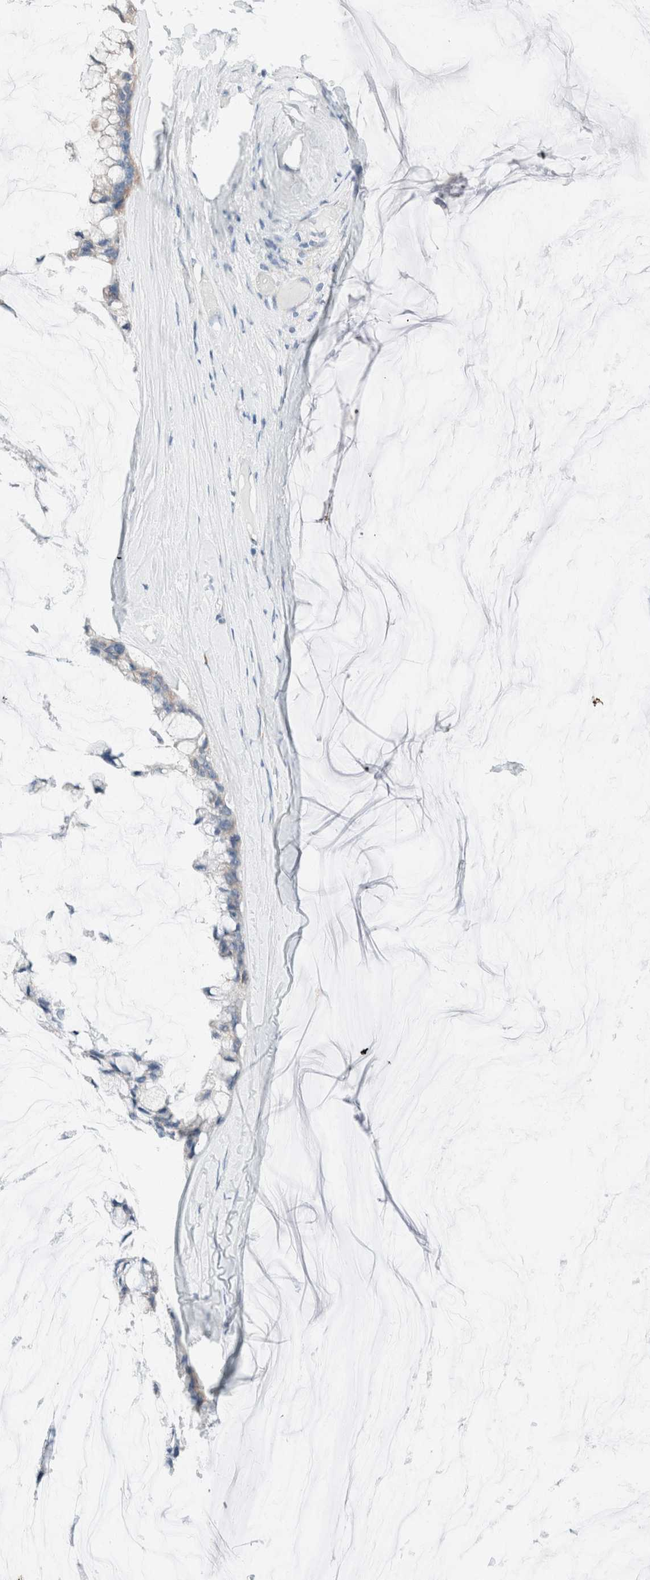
{"staining": {"intensity": "weak", "quantity": "<25%", "location": "cytoplasmic/membranous"}, "tissue": "ovarian cancer", "cell_type": "Tumor cells", "image_type": "cancer", "snomed": [{"axis": "morphology", "description": "Cystadenocarcinoma, mucinous, NOS"}, {"axis": "topography", "description": "Ovary"}], "caption": "Immunohistochemical staining of human ovarian cancer (mucinous cystadenocarcinoma) reveals no significant staining in tumor cells.", "gene": "CASC3", "patient": {"sex": "female", "age": 39}}